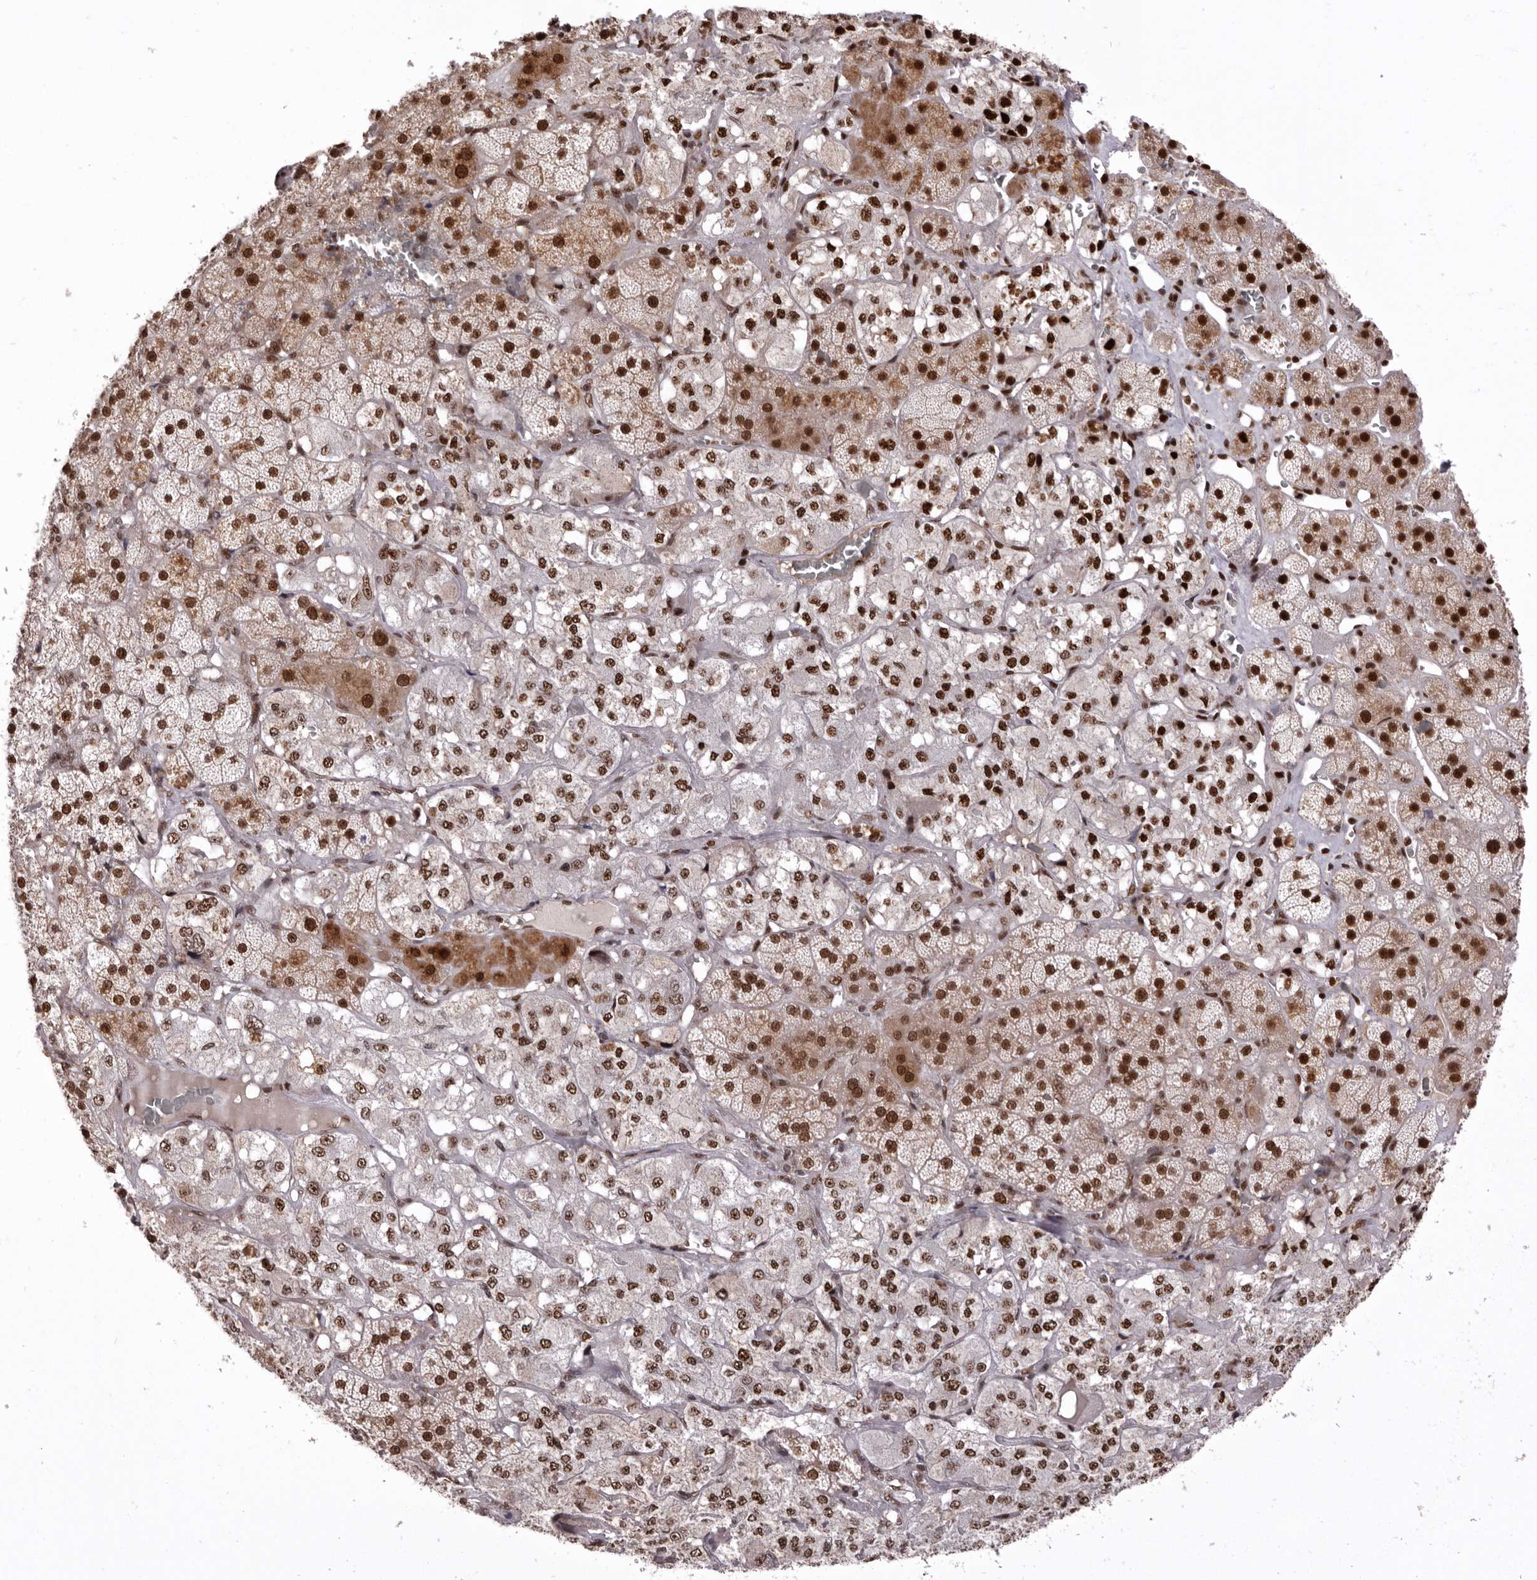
{"staining": {"intensity": "strong", "quantity": ">75%", "location": "nuclear"}, "tissue": "adrenal gland", "cell_type": "Glandular cells", "image_type": "normal", "snomed": [{"axis": "morphology", "description": "Normal tissue, NOS"}, {"axis": "topography", "description": "Adrenal gland"}], "caption": "IHC (DAB) staining of benign adrenal gland displays strong nuclear protein expression in approximately >75% of glandular cells. (Brightfield microscopy of DAB IHC at high magnification).", "gene": "CHTOP", "patient": {"sex": "male", "age": 57}}